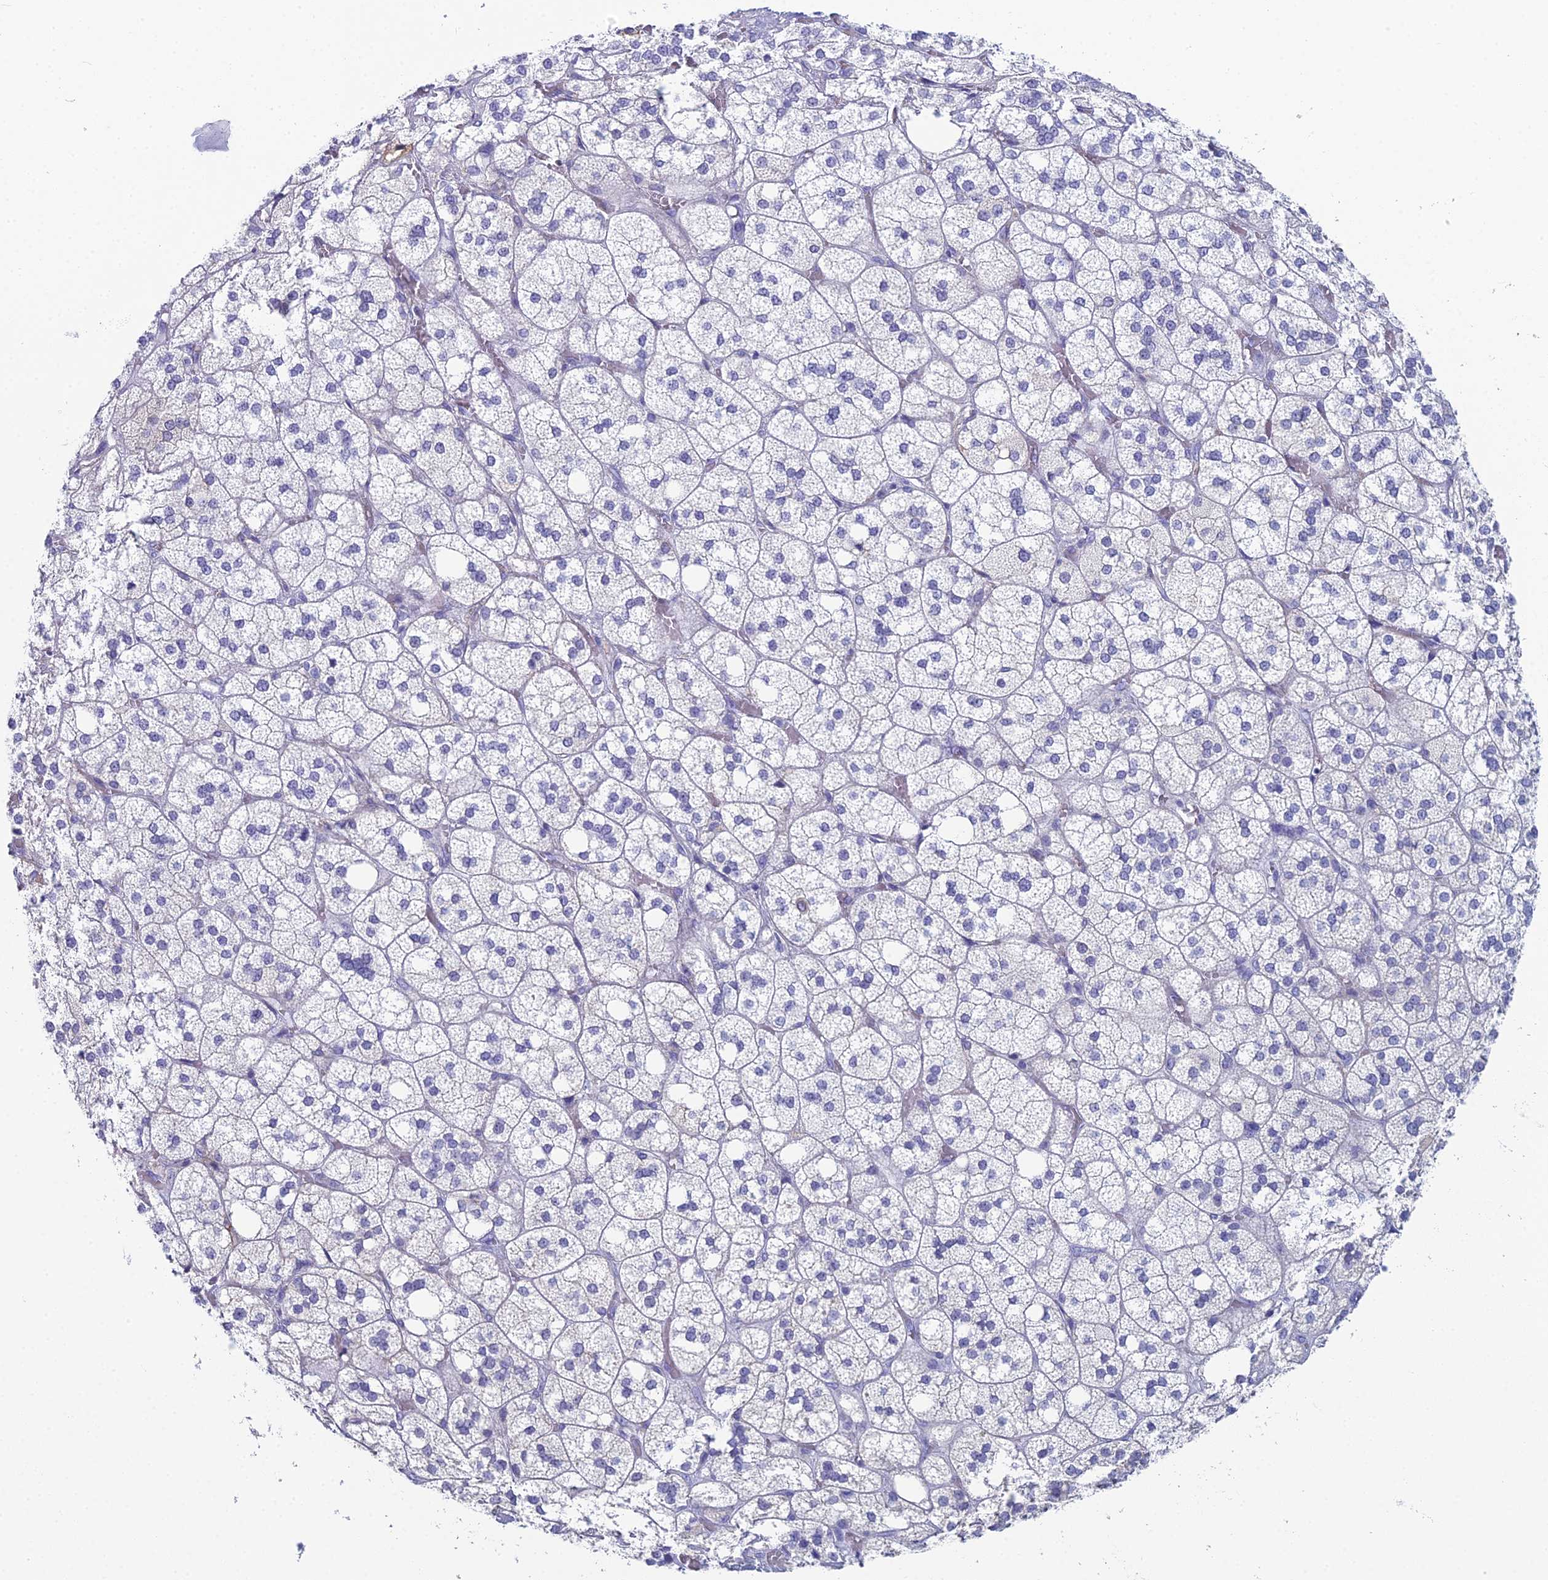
{"staining": {"intensity": "negative", "quantity": "none", "location": "none"}, "tissue": "adrenal gland", "cell_type": "Glandular cells", "image_type": "normal", "snomed": [{"axis": "morphology", "description": "Normal tissue, NOS"}, {"axis": "topography", "description": "Adrenal gland"}], "caption": "This is an IHC image of unremarkable adrenal gland. There is no positivity in glandular cells.", "gene": "ACE", "patient": {"sex": "male", "age": 61}}